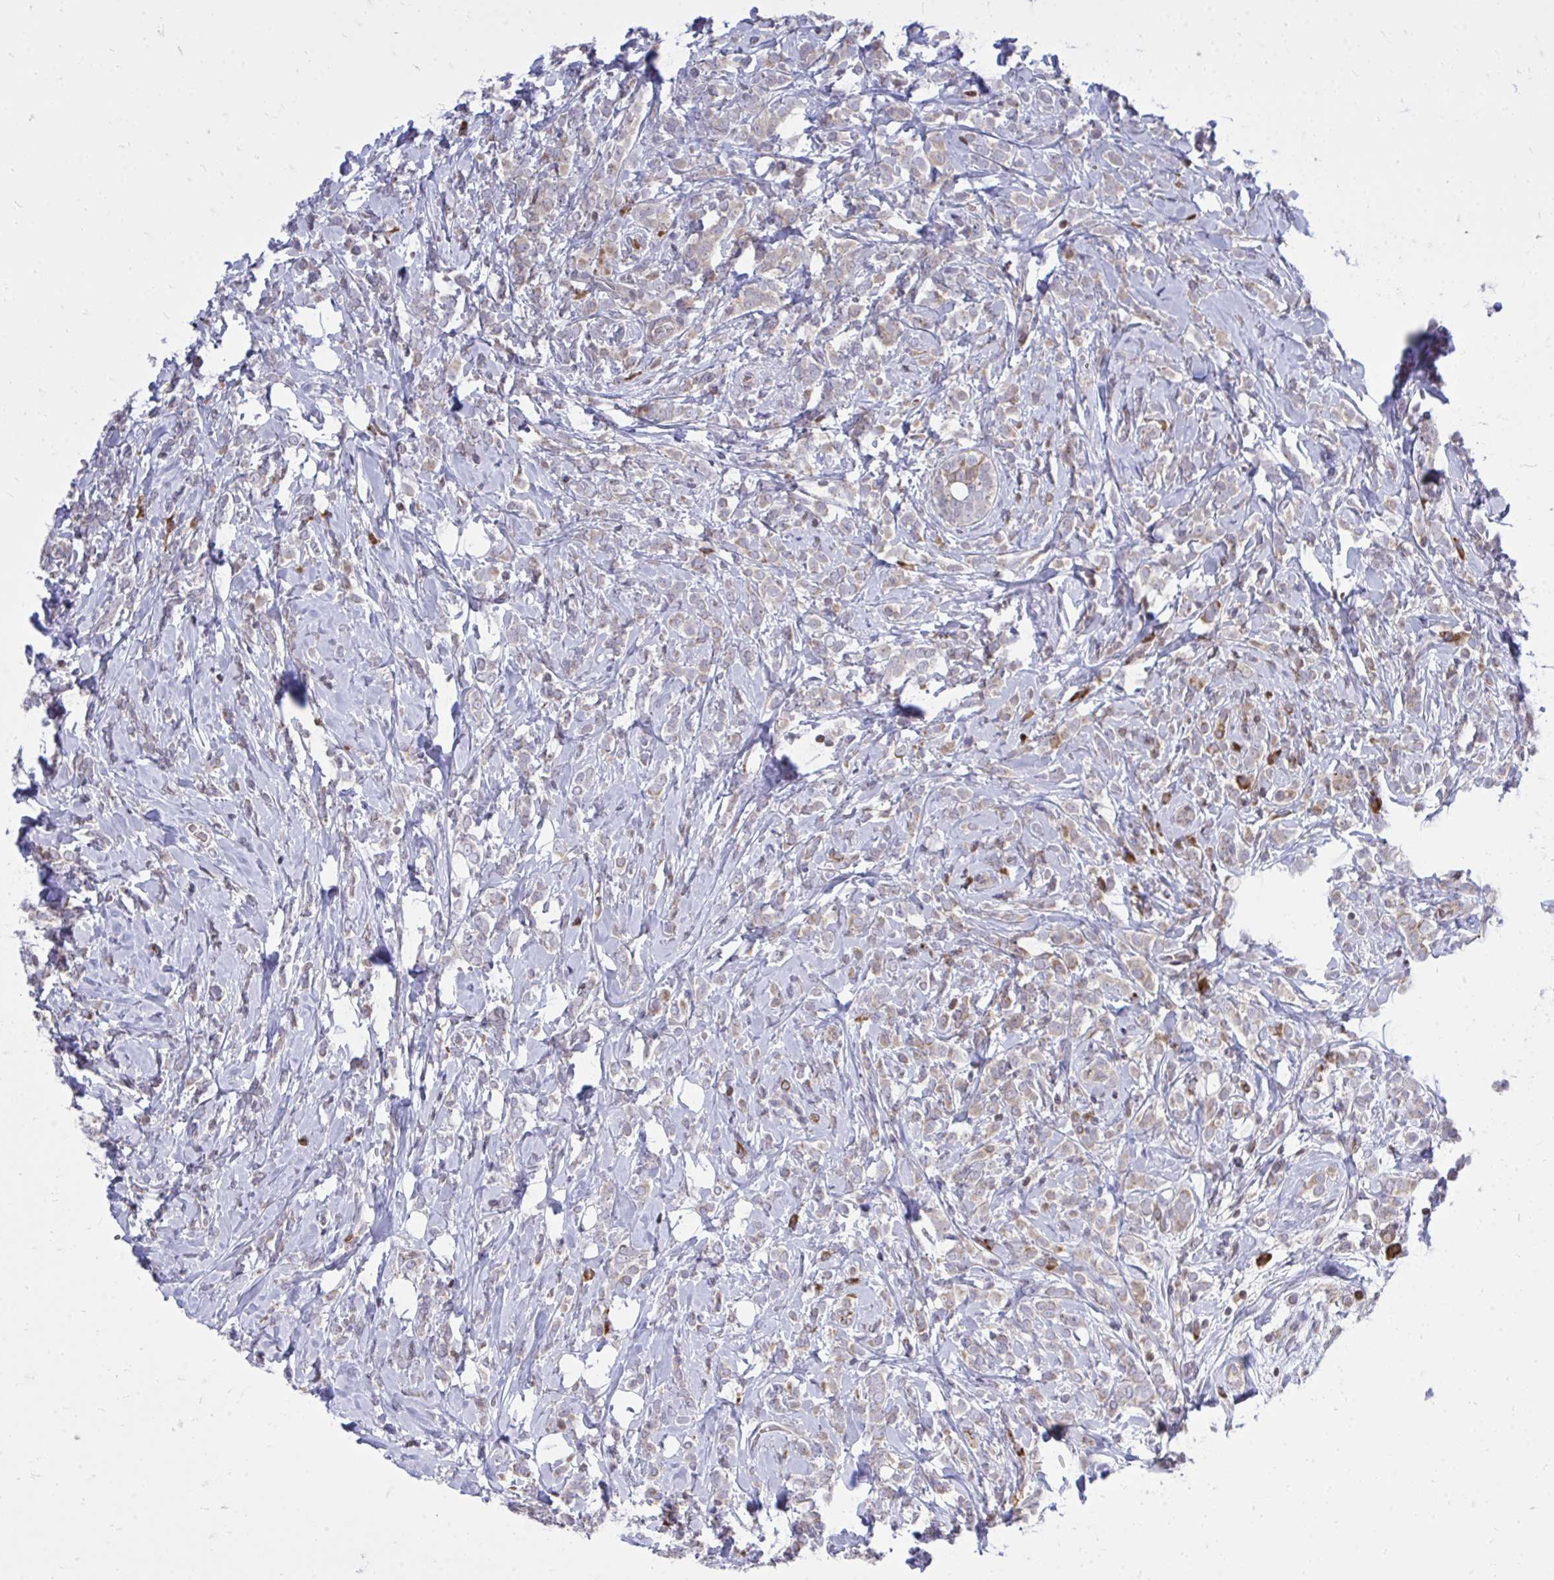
{"staining": {"intensity": "weak", "quantity": "<25%", "location": "cytoplasmic/membranous"}, "tissue": "breast cancer", "cell_type": "Tumor cells", "image_type": "cancer", "snomed": [{"axis": "morphology", "description": "Lobular carcinoma"}, {"axis": "topography", "description": "Breast"}], "caption": "IHC histopathology image of human lobular carcinoma (breast) stained for a protein (brown), which exhibits no staining in tumor cells. (DAB (3,3'-diaminobenzidine) immunohistochemistry visualized using brightfield microscopy, high magnification).", "gene": "METTL9", "patient": {"sex": "female", "age": 49}}